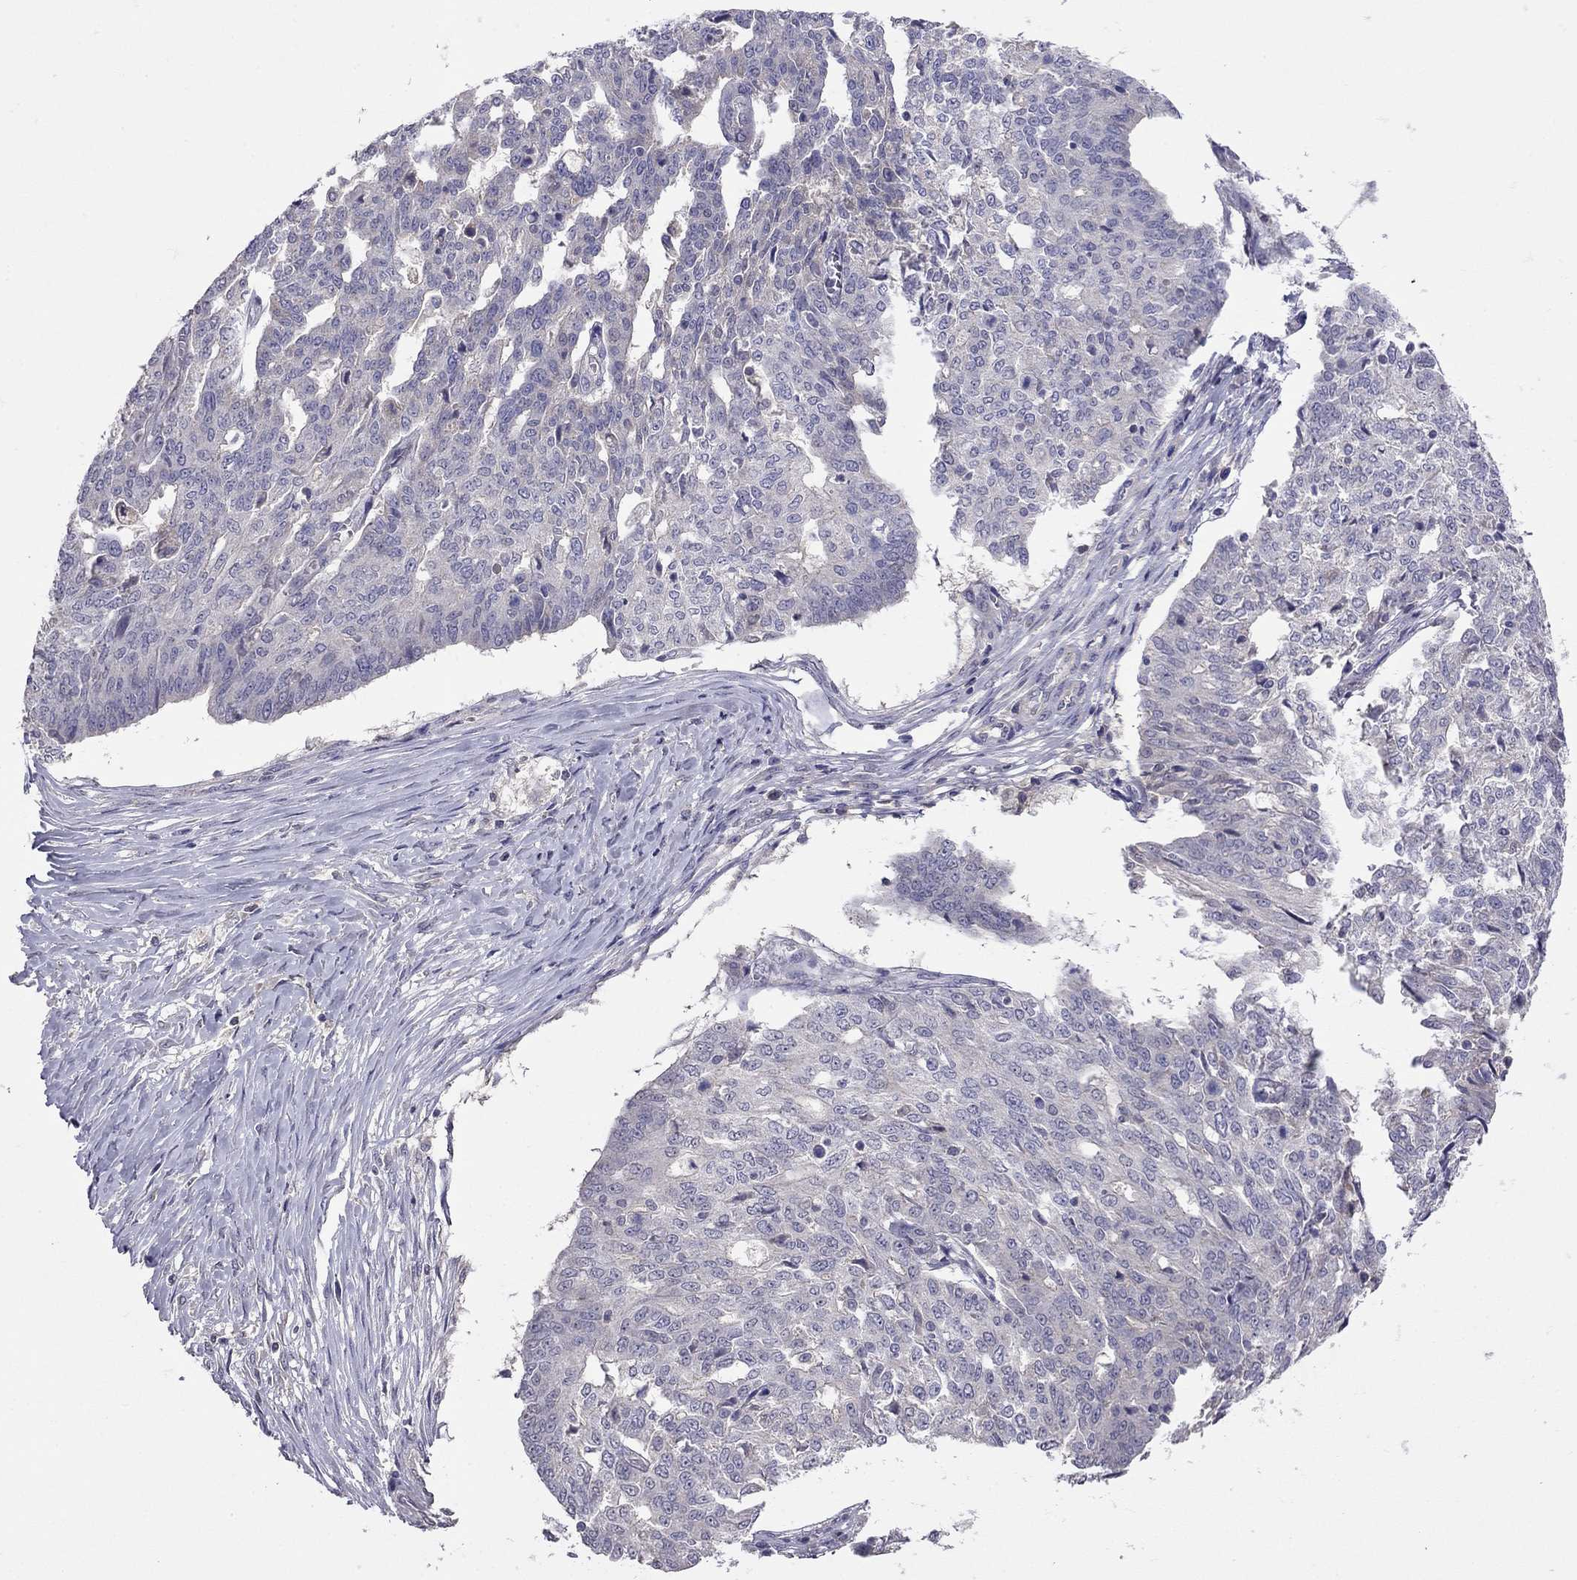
{"staining": {"intensity": "negative", "quantity": "none", "location": "none"}, "tissue": "ovarian cancer", "cell_type": "Tumor cells", "image_type": "cancer", "snomed": [{"axis": "morphology", "description": "Cystadenocarcinoma, serous, NOS"}, {"axis": "topography", "description": "Ovary"}], "caption": "Micrograph shows no protein positivity in tumor cells of ovarian serous cystadenocarcinoma tissue. Nuclei are stained in blue.", "gene": "RTP5", "patient": {"sex": "female", "age": 67}}